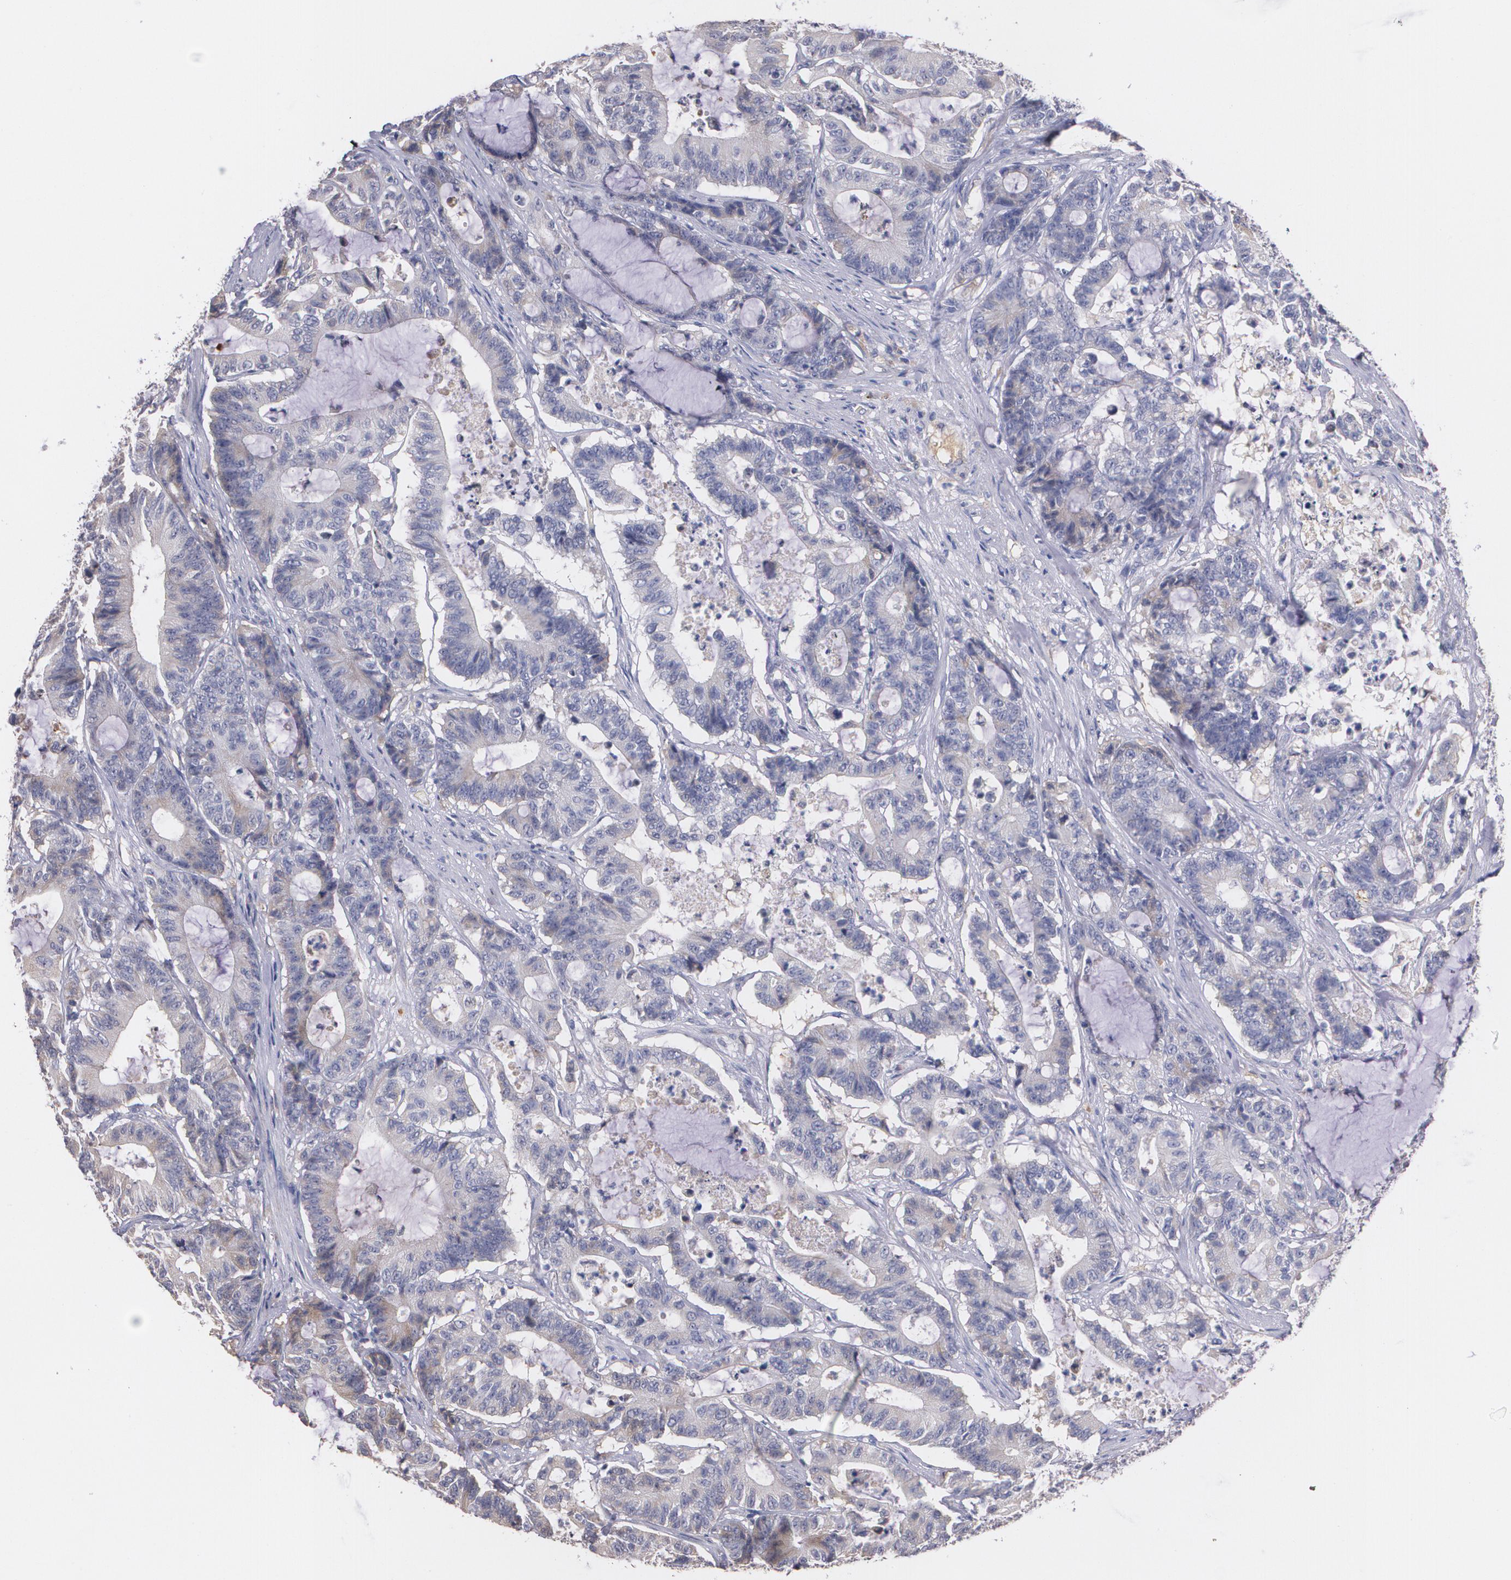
{"staining": {"intensity": "weak", "quantity": "<25%", "location": "cytoplasmic/membranous"}, "tissue": "colorectal cancer", "cell_type": "Tumor cells", "image_type": "cancer", "snomed": [{"axis": "morphology", "description": "Adenocarcinoma, NOS"}, {"axis": "topography", "description": "Colon"}], "caption": "This is a image of immunohistochemistry (IHC) staining of colorectal cancer (adenocarcinoma), which shows no expression in tumor cells.", "gene": "AMBP", "patient": {"sex": "female", "age": 84}}